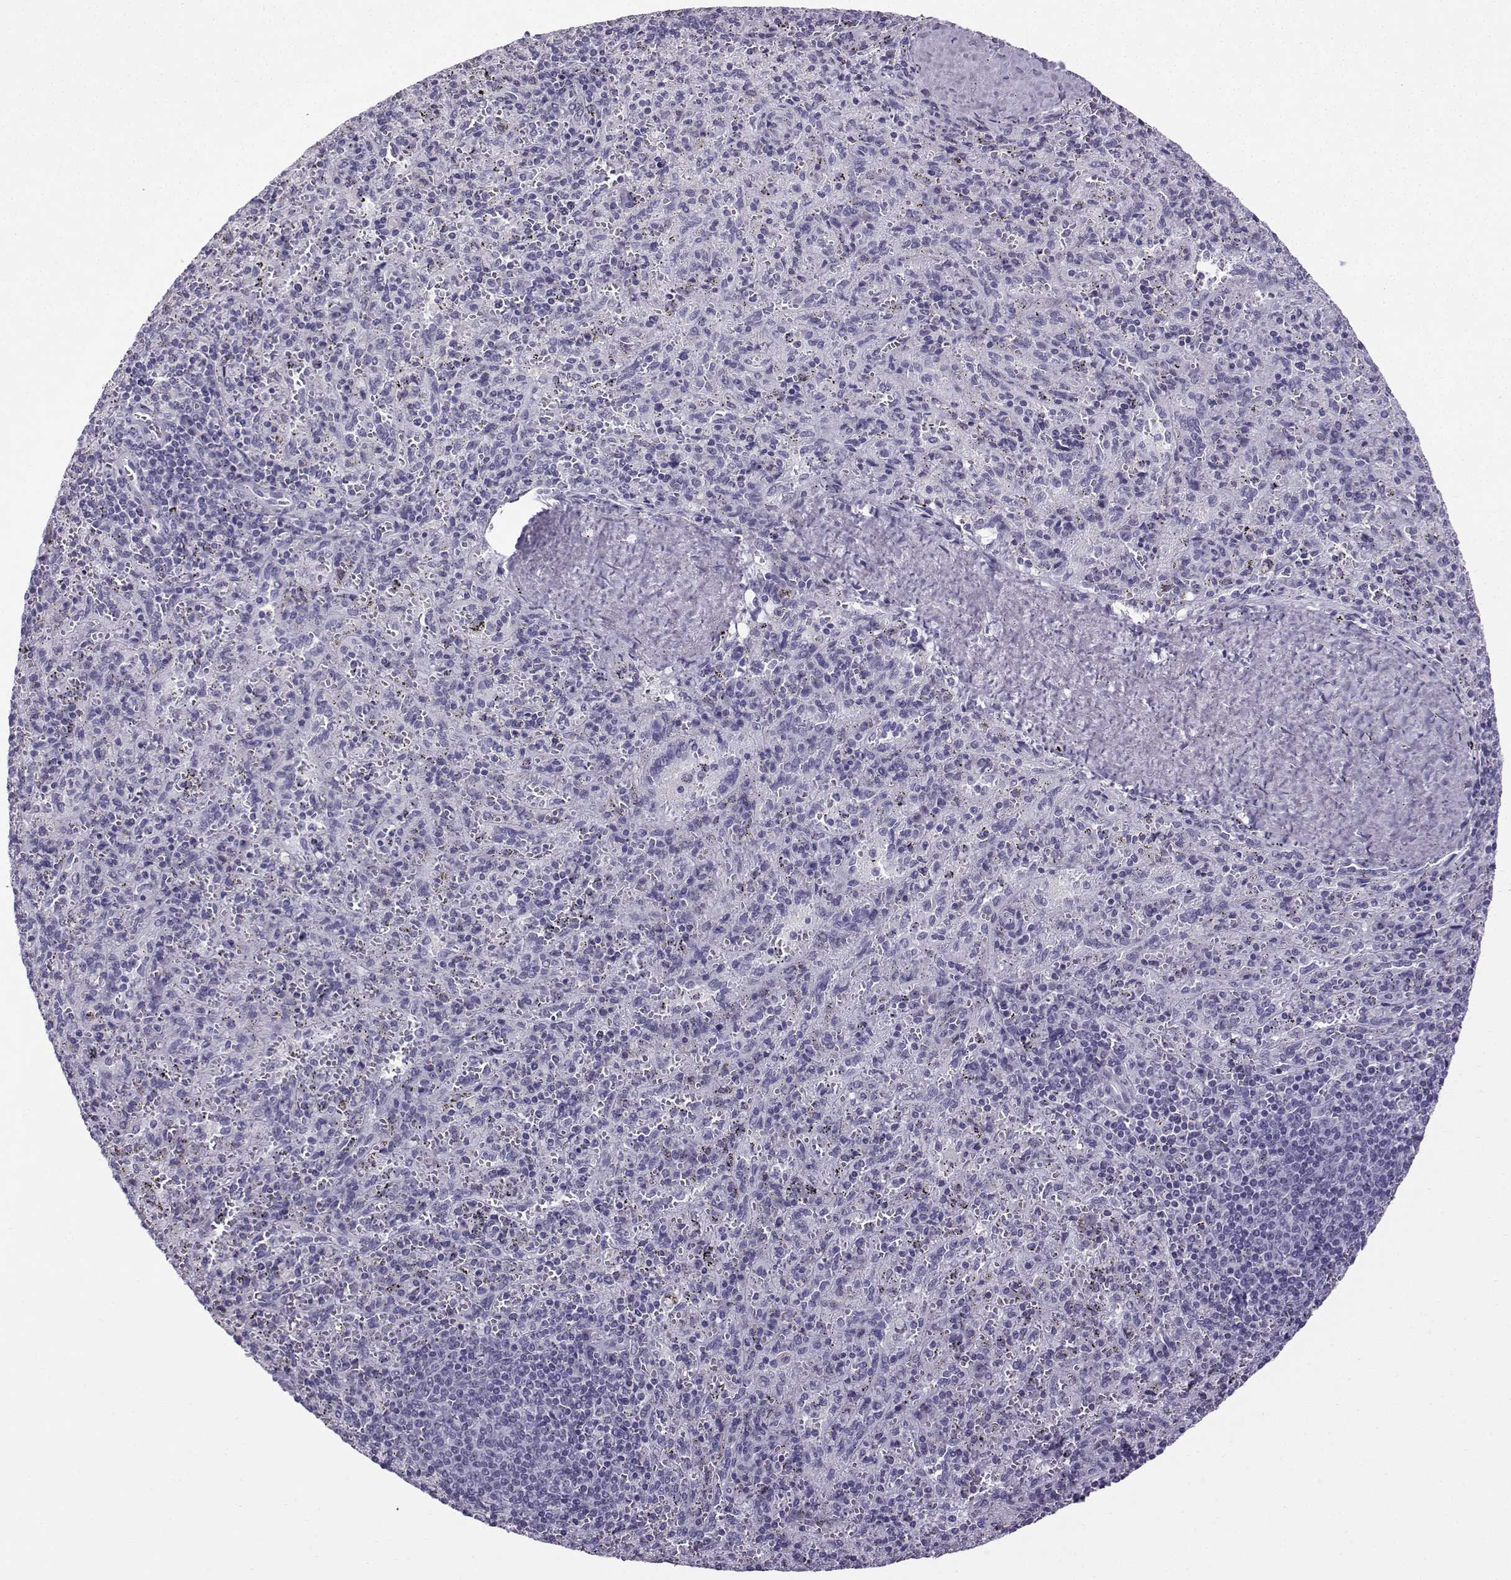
{"staining": {"intensity": "negative", "quantity": "none", "location": "none"}, "tissue": "spleen", "cell_type": "Cells in red pulp", "image_type": "normal", "snomed": [{"axis": "morphology", "description": "Normal tissue, NOS"}, {"axis": "topography", "description": "Spleen"}], "caption": "Immunohistochemistry photomicrograph of normal human spleen stained for a protein (brown), which shows no expression in cells in red pulp.", "gene": "ZBTB8B", "patient": {"sex": "male", "age": 57}}